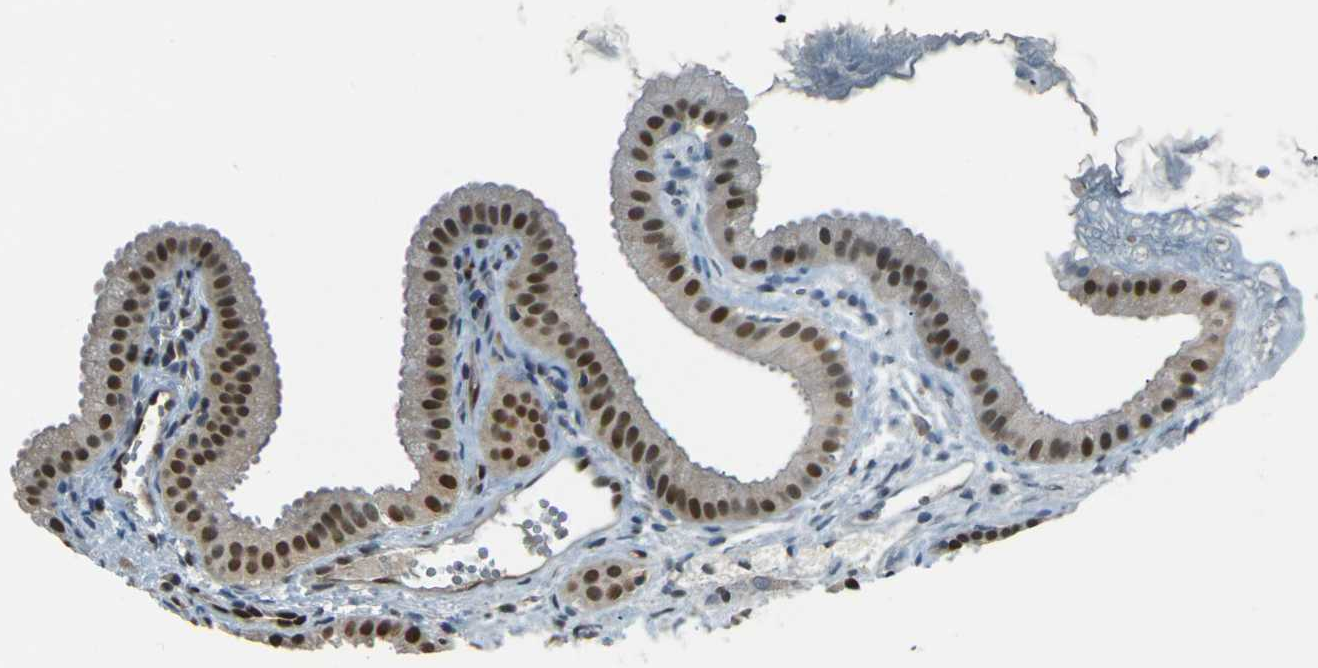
{"staining": {"intensity": "strong", "quantity": ">75%", "location": "nuclear"}, "tissue": "gallbladder", "cell_type": "Glandular cells", "image_type": "normal", "snomed": [{"axis": "morphology", "description": "Normal tissue, NOS"}, {"axis": "topography", "description": "Gallbladder"}], "caption": "This is an image of IHC staining of benign gallbladder, which shows strong expression in the nuclear of glandular cells.", "gene": "NHEJ1", "patient": {"sex": "female", "age": 64}}